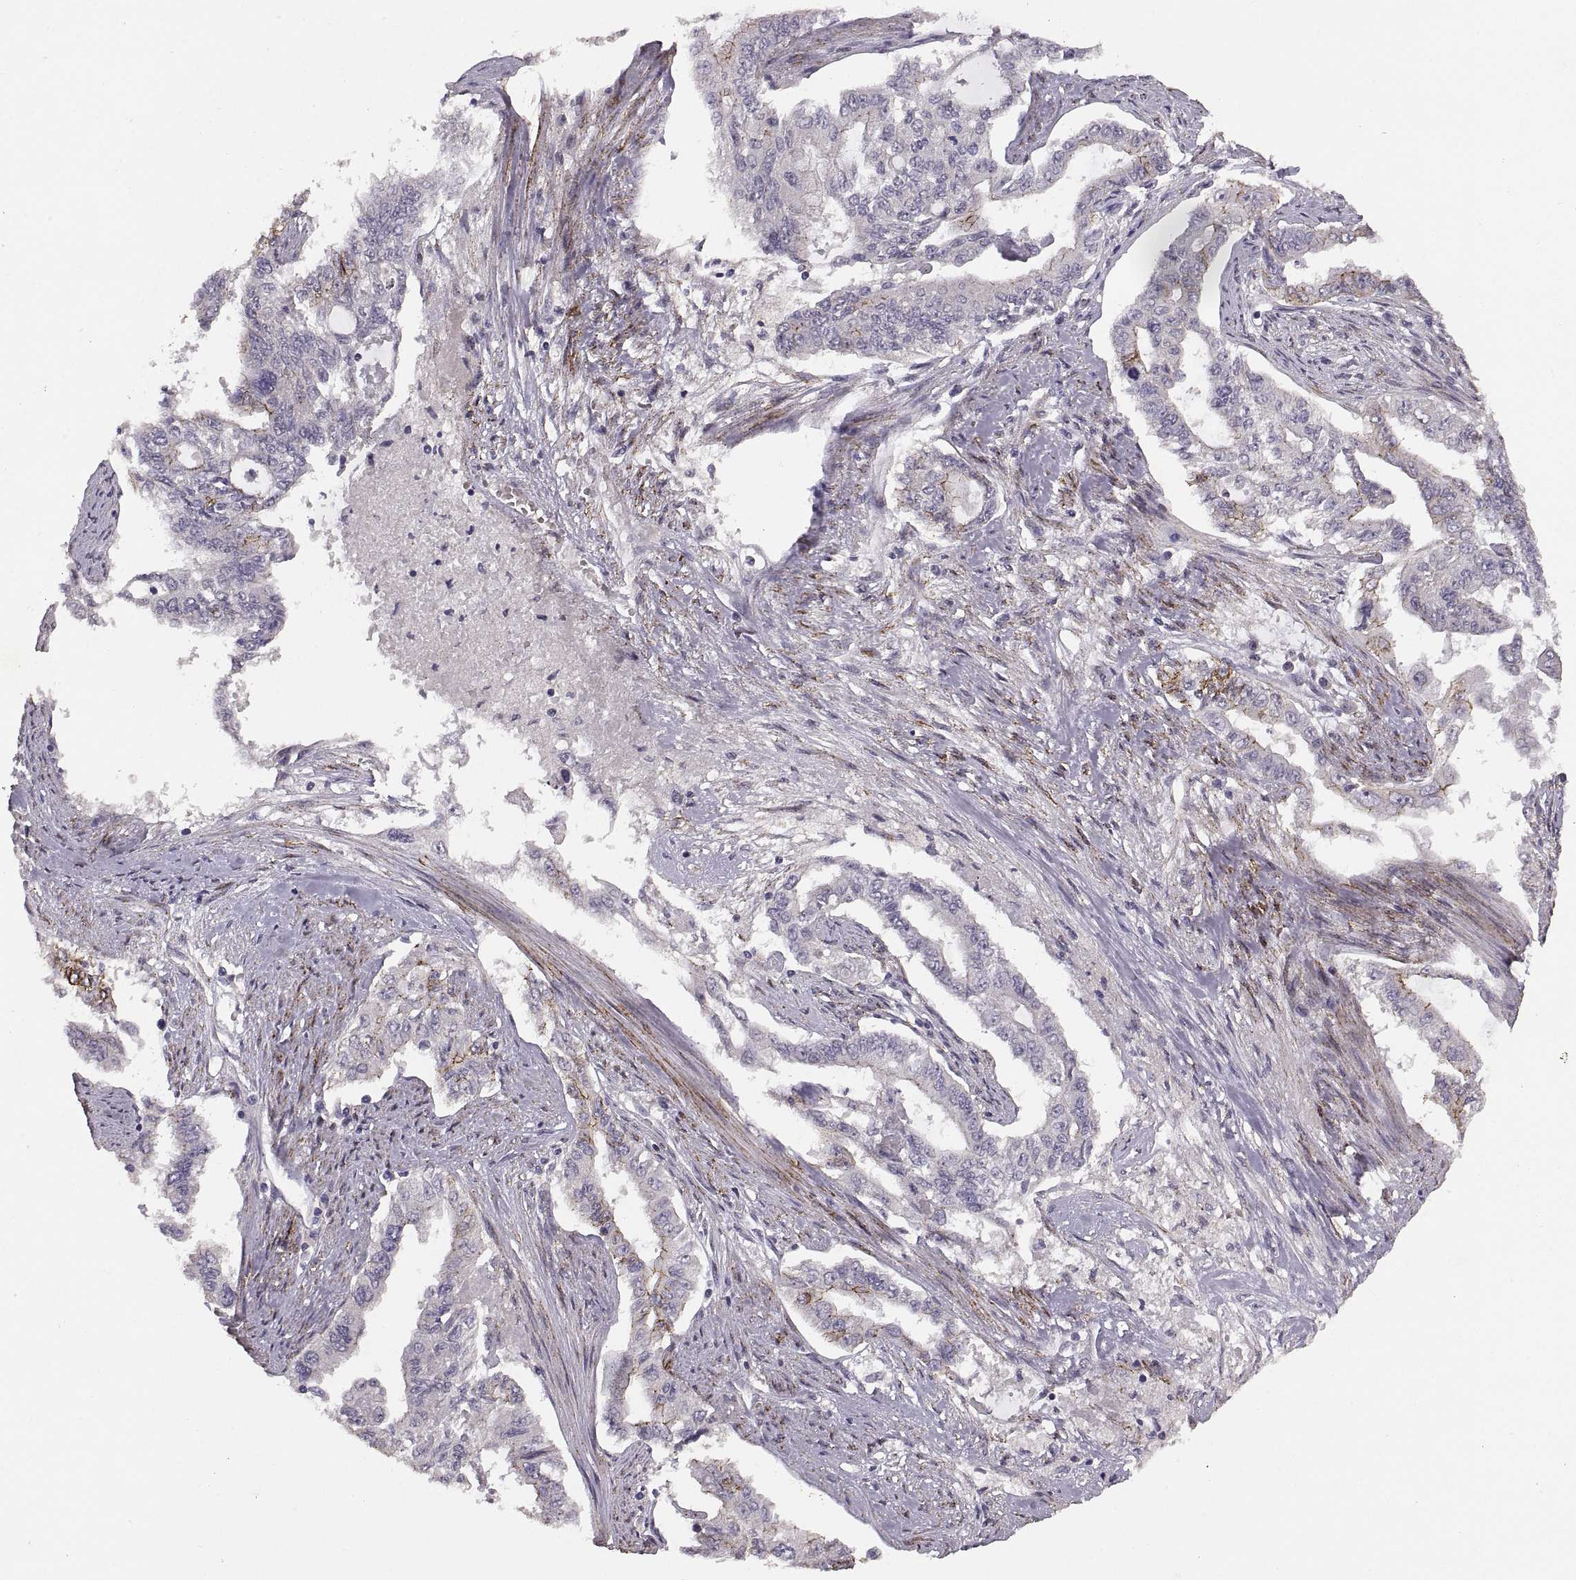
{"staining": {"intensity": "strong", "quantity": "<25%", "location": "cytoplasmic/membranous"}, "tissue": "endometrial cancer", "cell_type": "Tumor cells", "image_type": "cancer", "snomed": [{"axis": "morphology", "description": "Adenocarcinoma, NOS"}, {"axis": "topography", "description": "Uterus"}], "caption": "Tumor cells demonstrate medium levels of strong cytoplasmic/membranous positivity in approximately <25% of cells in human endometrial adenocarcinoma. (Brightfield microscopy of DAB IHC at high magnification).", "gene": "CDH2", "patient": {"sex": "female", "age": 59}}